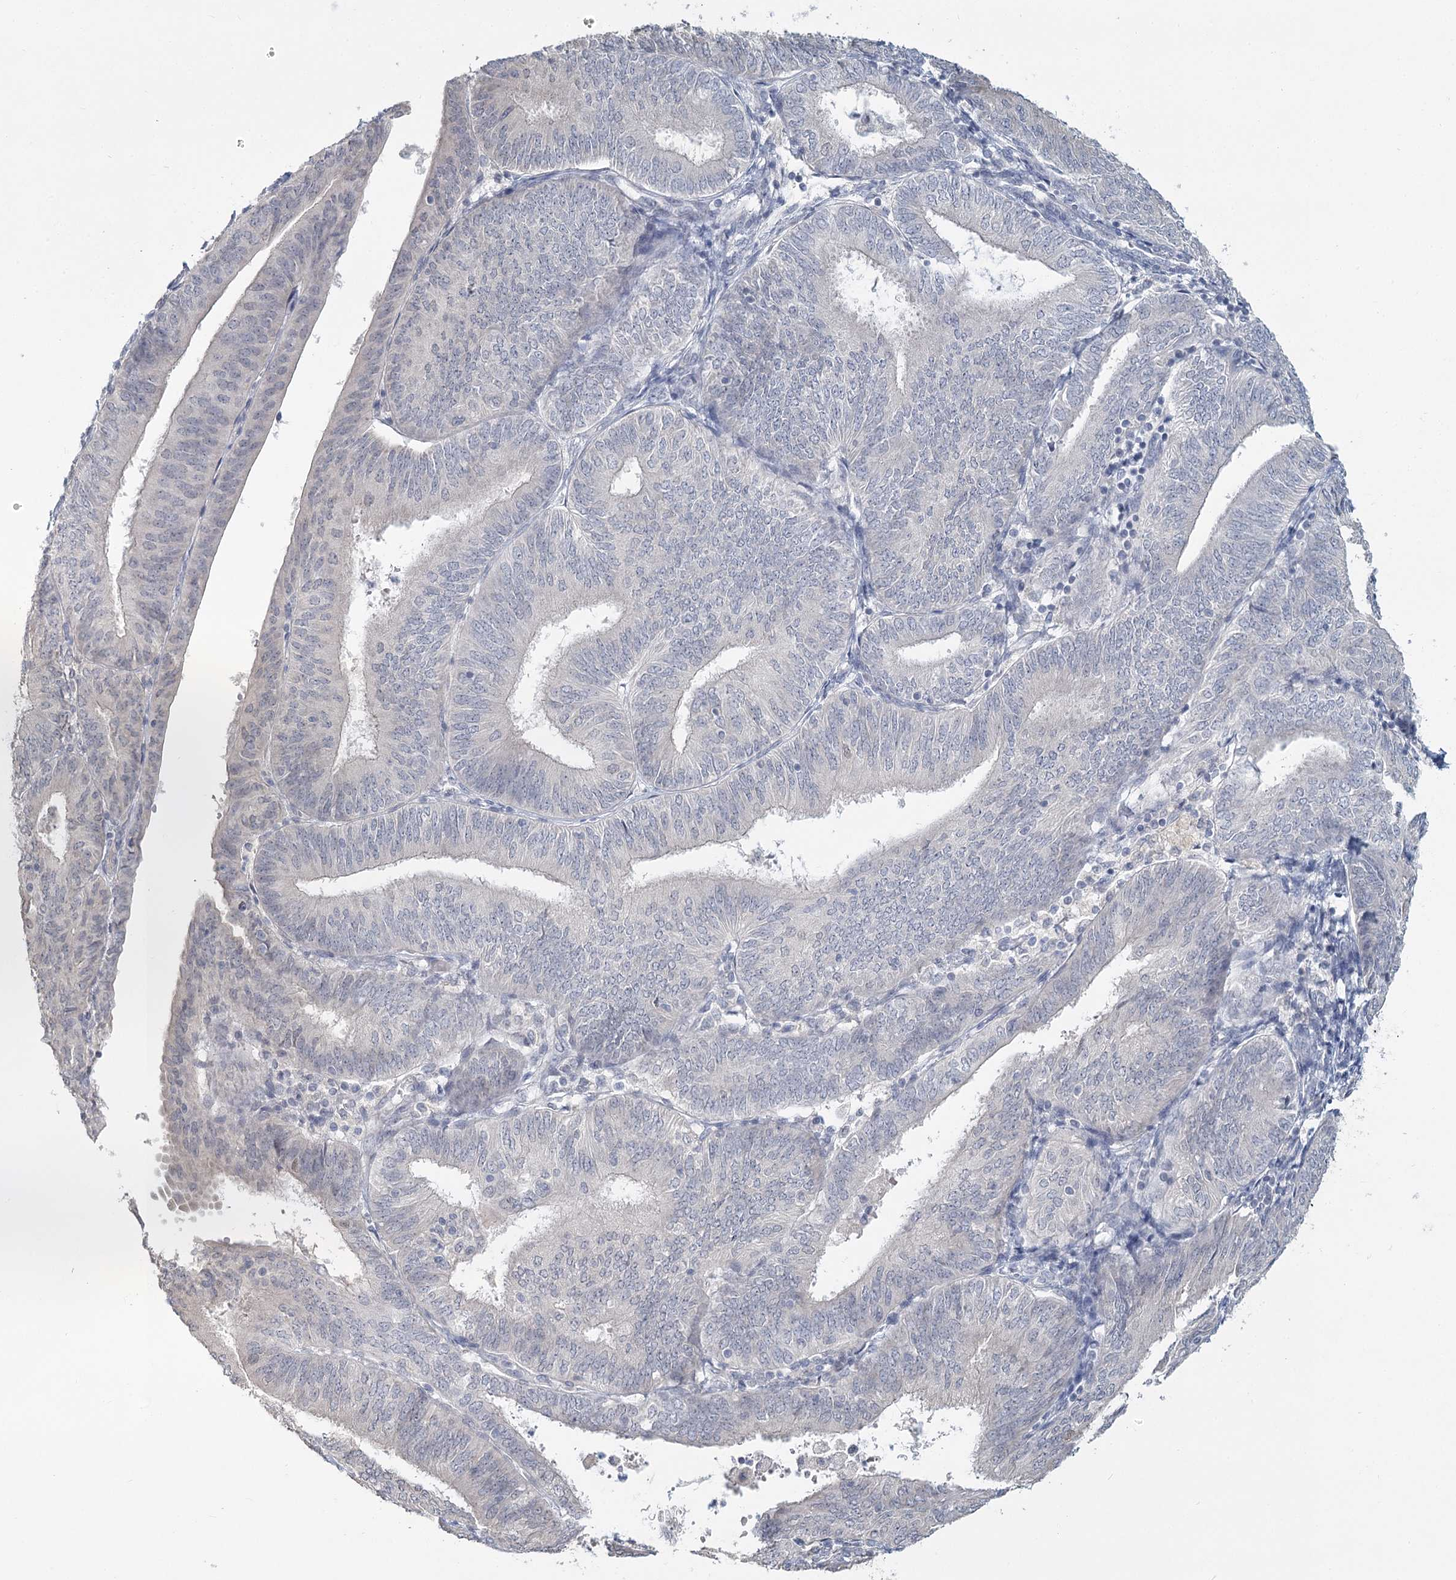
{"staining": {"intensity": "negative", "quantity": "none", "location": "none"}, "tissue": "endometrial cancer", "cell_type": "Tumor cells", "image_type": "cancer", "snomed": [{"axis": "morphology", "description": "Adenocarcinoma, NOS"}, {"axis": "topography", "description": "Endometrium"}], "caption": "IHC micrograph of neoplastic tissue: endometrial cancer stained with DAB (3,3'-diaminobenzidine) shows no significant protein positivity in tumor cells.", "gene": "SLC9A3", "patient": {"sex": "female", "age": 58}}